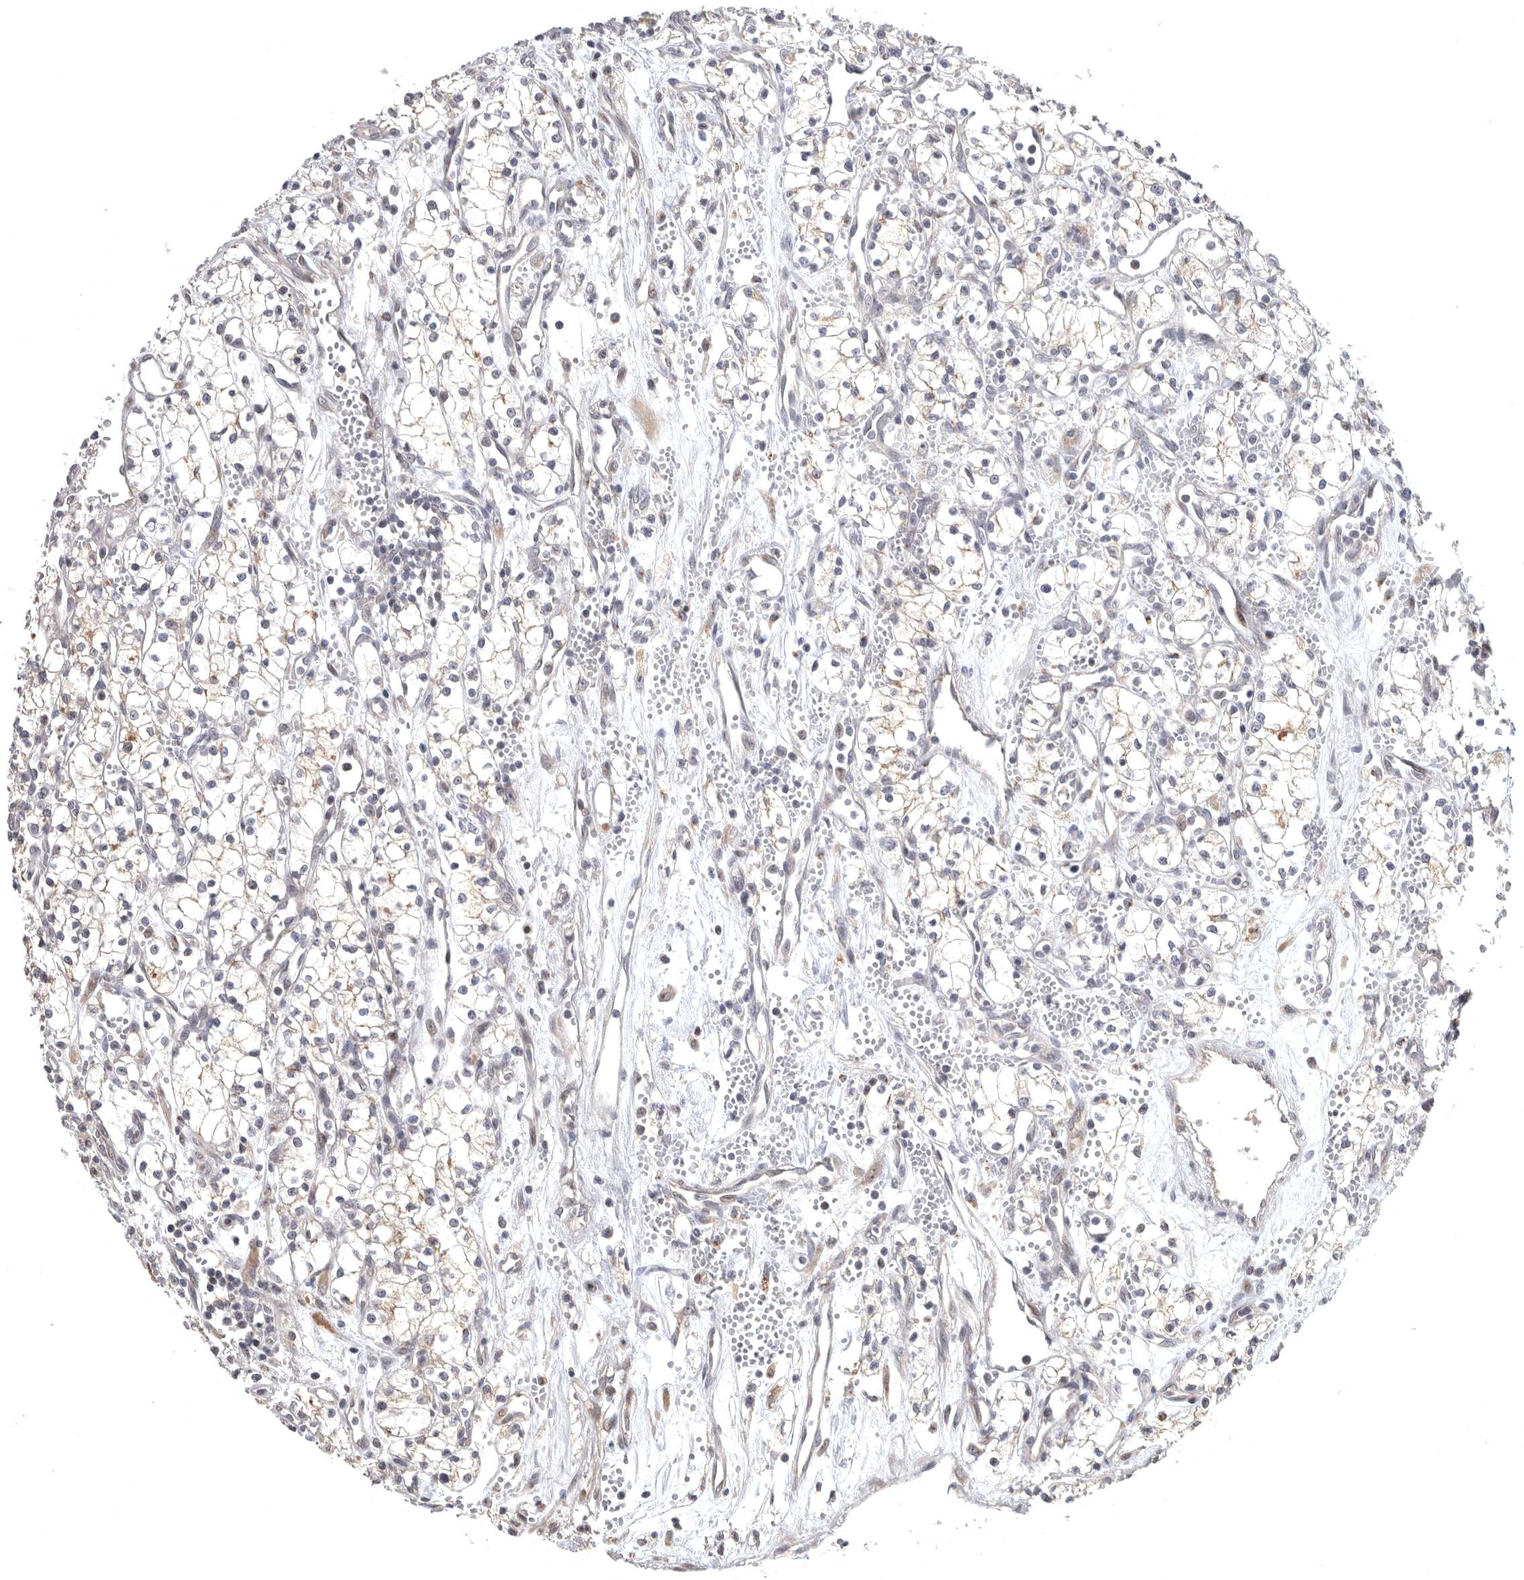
{"staining": {"intensity": "weak", "quantity": "25%-75%", "location": "cytoplasmic/membranous"}, "tissue": "renal cancer", "cell_type": "Tumor cells", "image_type": "cancer", "snomed": [{"axis": "morphology", "description": "Adenocarcinoma, NOS"}, {"axis": "topography", "description": "Kidney"}], "caption": "Renal cancer (adenocarcinoma) stained for a protein shows weak cytoplasmic/membranous positivity in tumor cells.", "gene": "MAN2A1", "patient": {"sex": "male", "age": 59}}